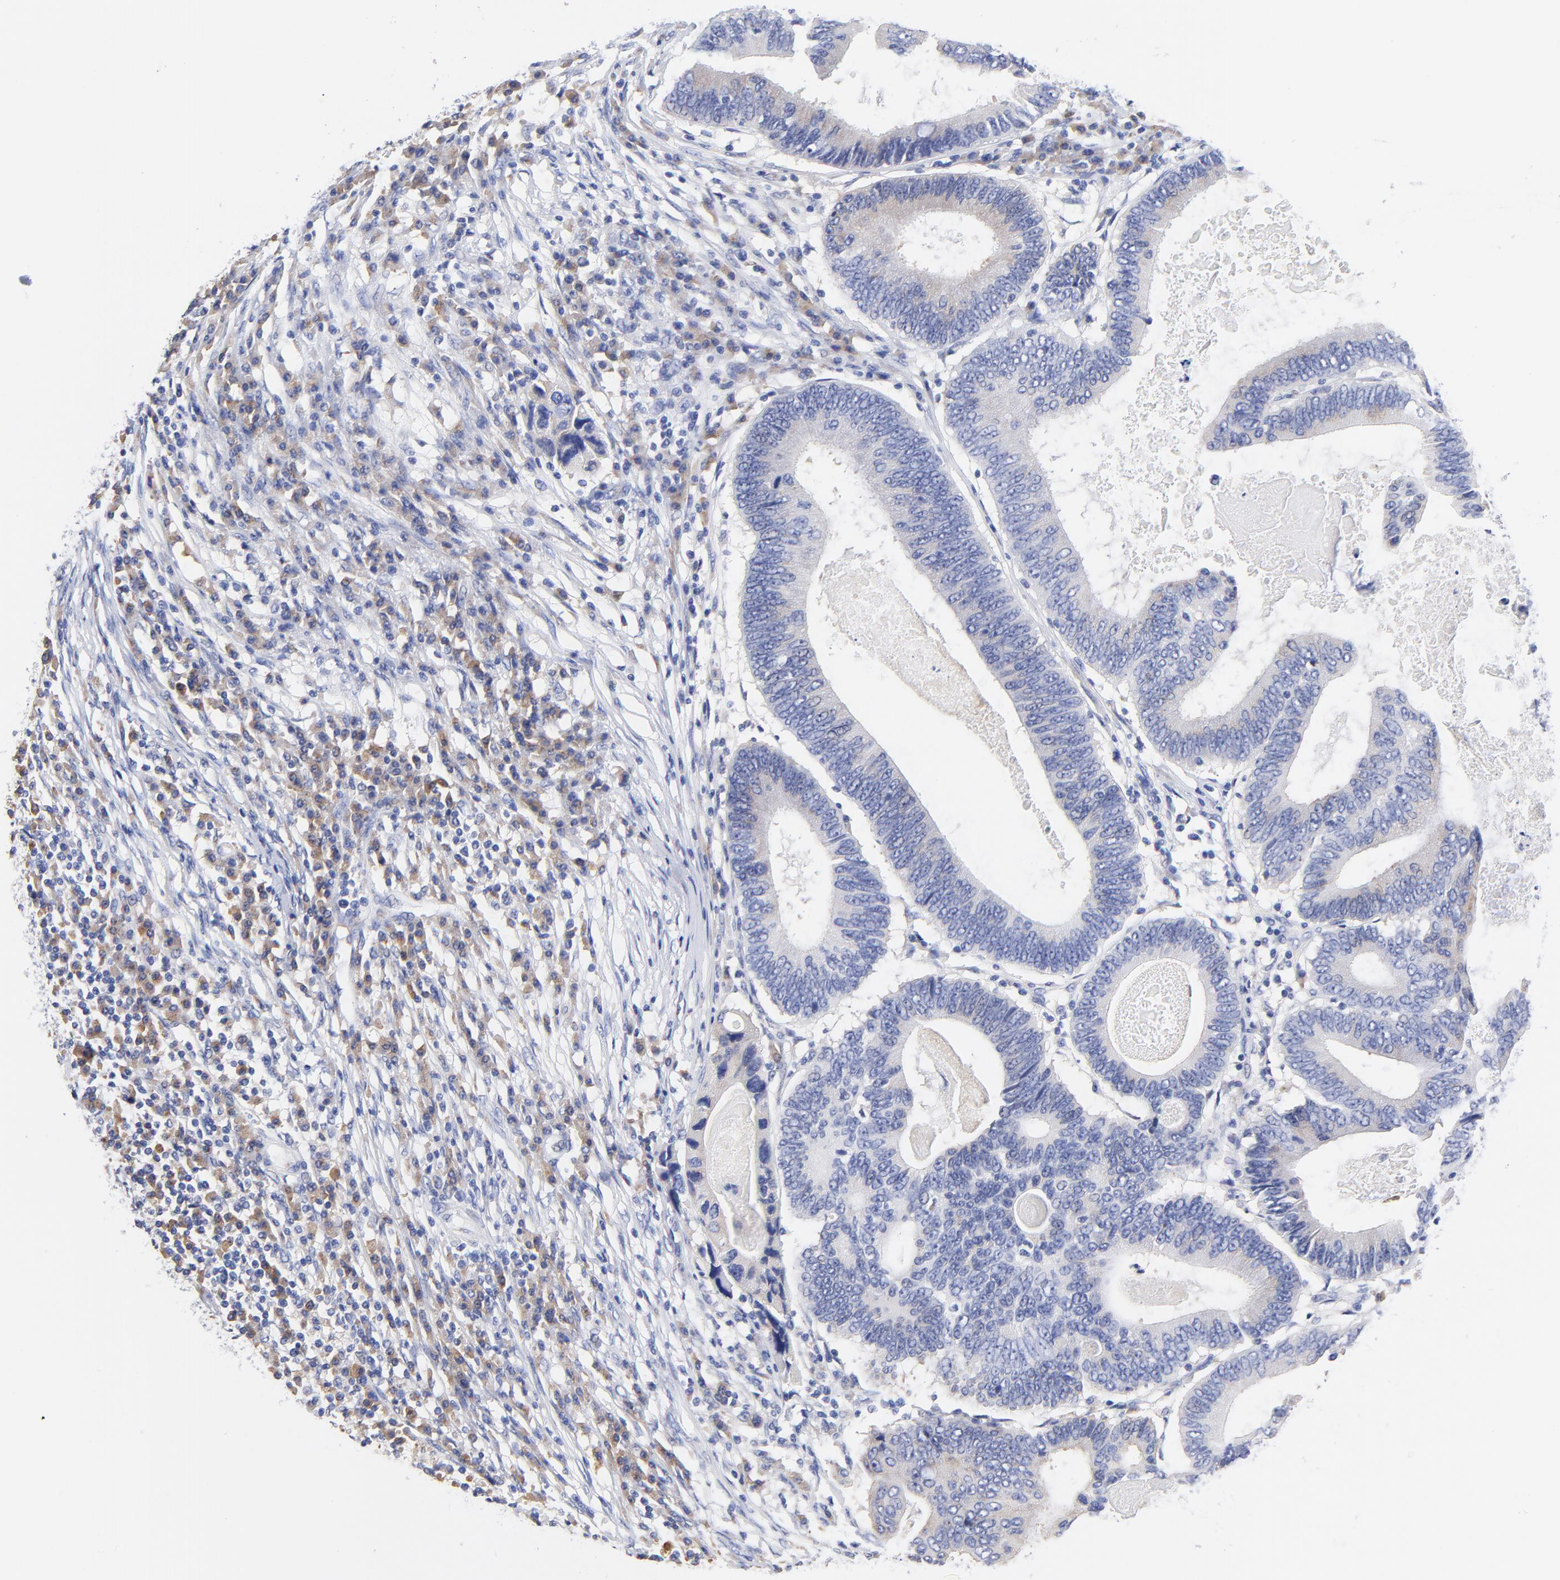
{"staining": {"intensity": "weak", "quantity": "<25%", "location": "cytoplasmic/membranous"}, "tissue": "colorectal cancer", "cell_type": "Tumor cells", "image_type": "cancer", "snomed": [{"axis": "morphology", "description": "Adenocarcinoma, NOS"}, {"axis": "topography", "description": "Colon"}], "caption": "A high-resolution histopathology image shows IHC staining of colorectal adenocarcinoma, which displays no significant positivity in tumor cells.", "gene": "LAX1", "patient": {"sex": "female", "age": 78}}